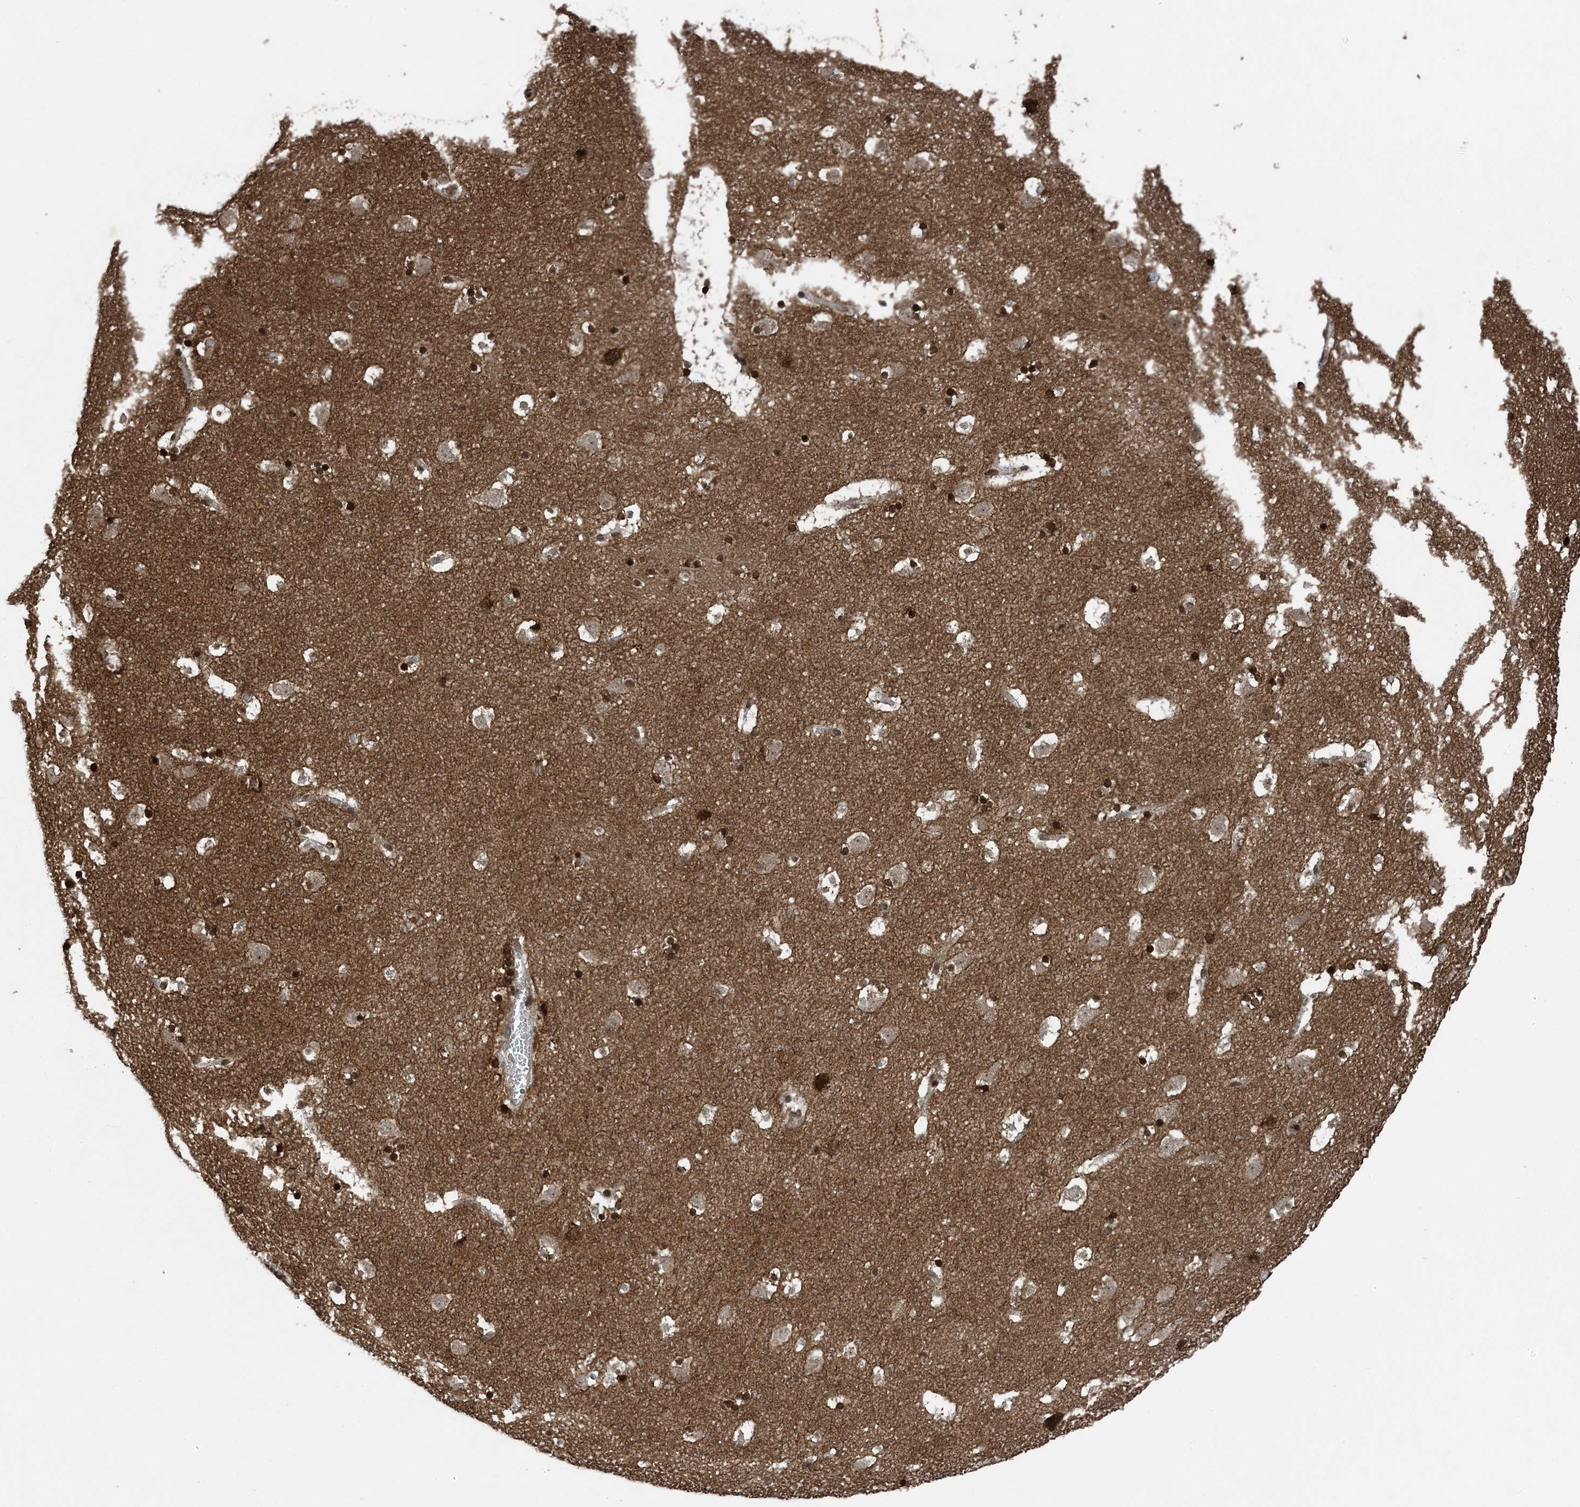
{"staining": {"intensity": "strong", "quantity": ">75%", "location": "cytoplasmic/membranous,nuclear"}, "tissue": "caudate", "cell_type": "Glial cells", "image_type": "normal", "snomed": [{"axis": "morphology", "description": "Normal tissue, NOS"}, {"axis": "topography", "description": "Lateral ventricle wall"}], "caption": "This photomicrograph exhibits immunohistochemistry staining of unremarkable human caudate, with high strong cytoplasmic/membranous,nuclear positivity in about >75% of glial cells.", "gene": "ZFAND2B", "patient": {"sex": "male", "age": 45}}